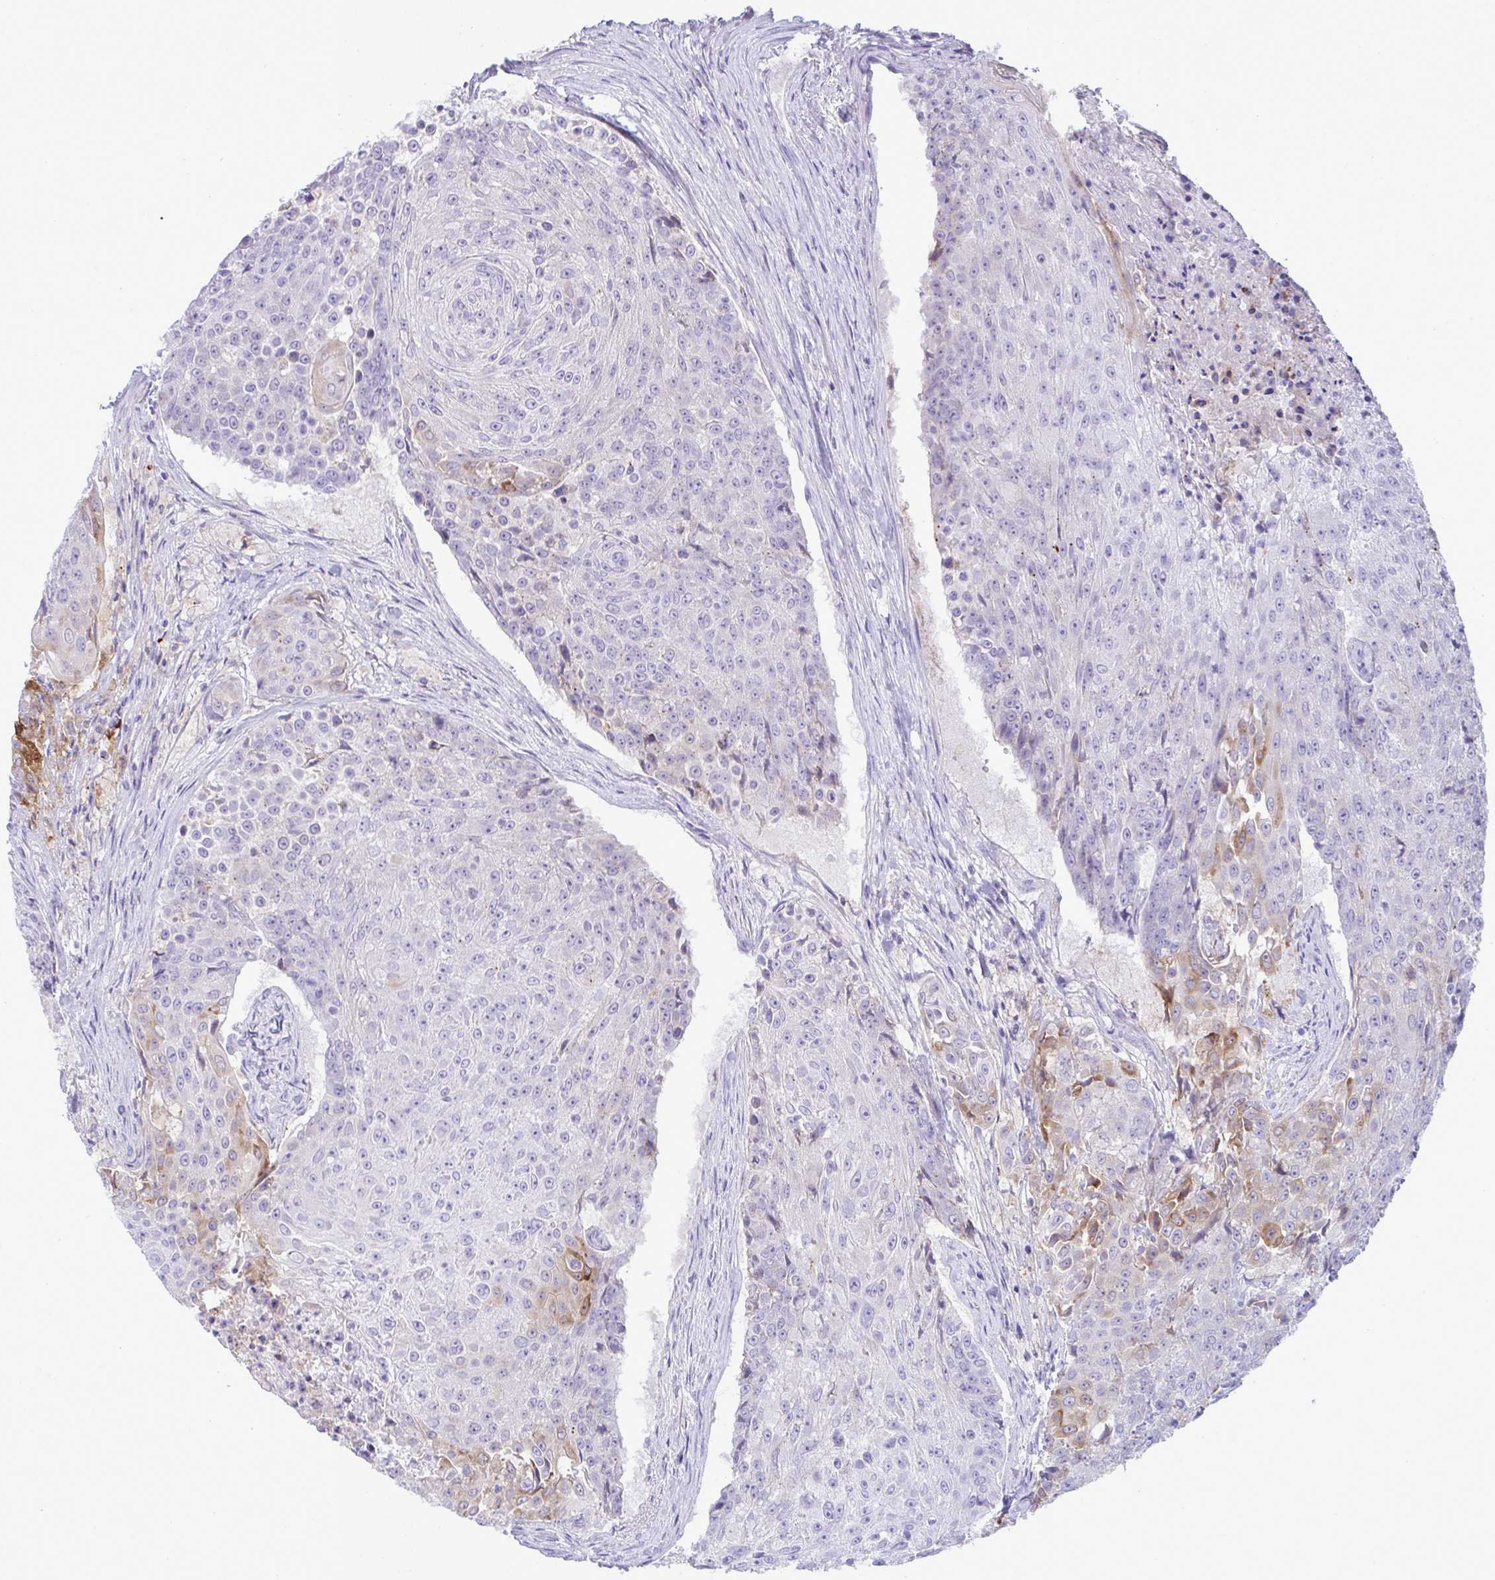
{"staining": {"intensity": "negative", "quantity": "none", "location": "none"}, "tissue": "urothelial cancer", "cell_type": "Tumor cells", "image_type": "cancer", "snomed": [{"axis": "morphology", "description": "Urothelial carcinoma, High grade"}, {"axis": "topography", "description": "Urinary bladder"}], "caption": "High-grade urothelial carcinoma stained for a protein using immunohistochemistry (IHC) demonstrates no staining tumor cells.", "gene": "RGPD5", "patient": {"sex": "female", "age": 63}}